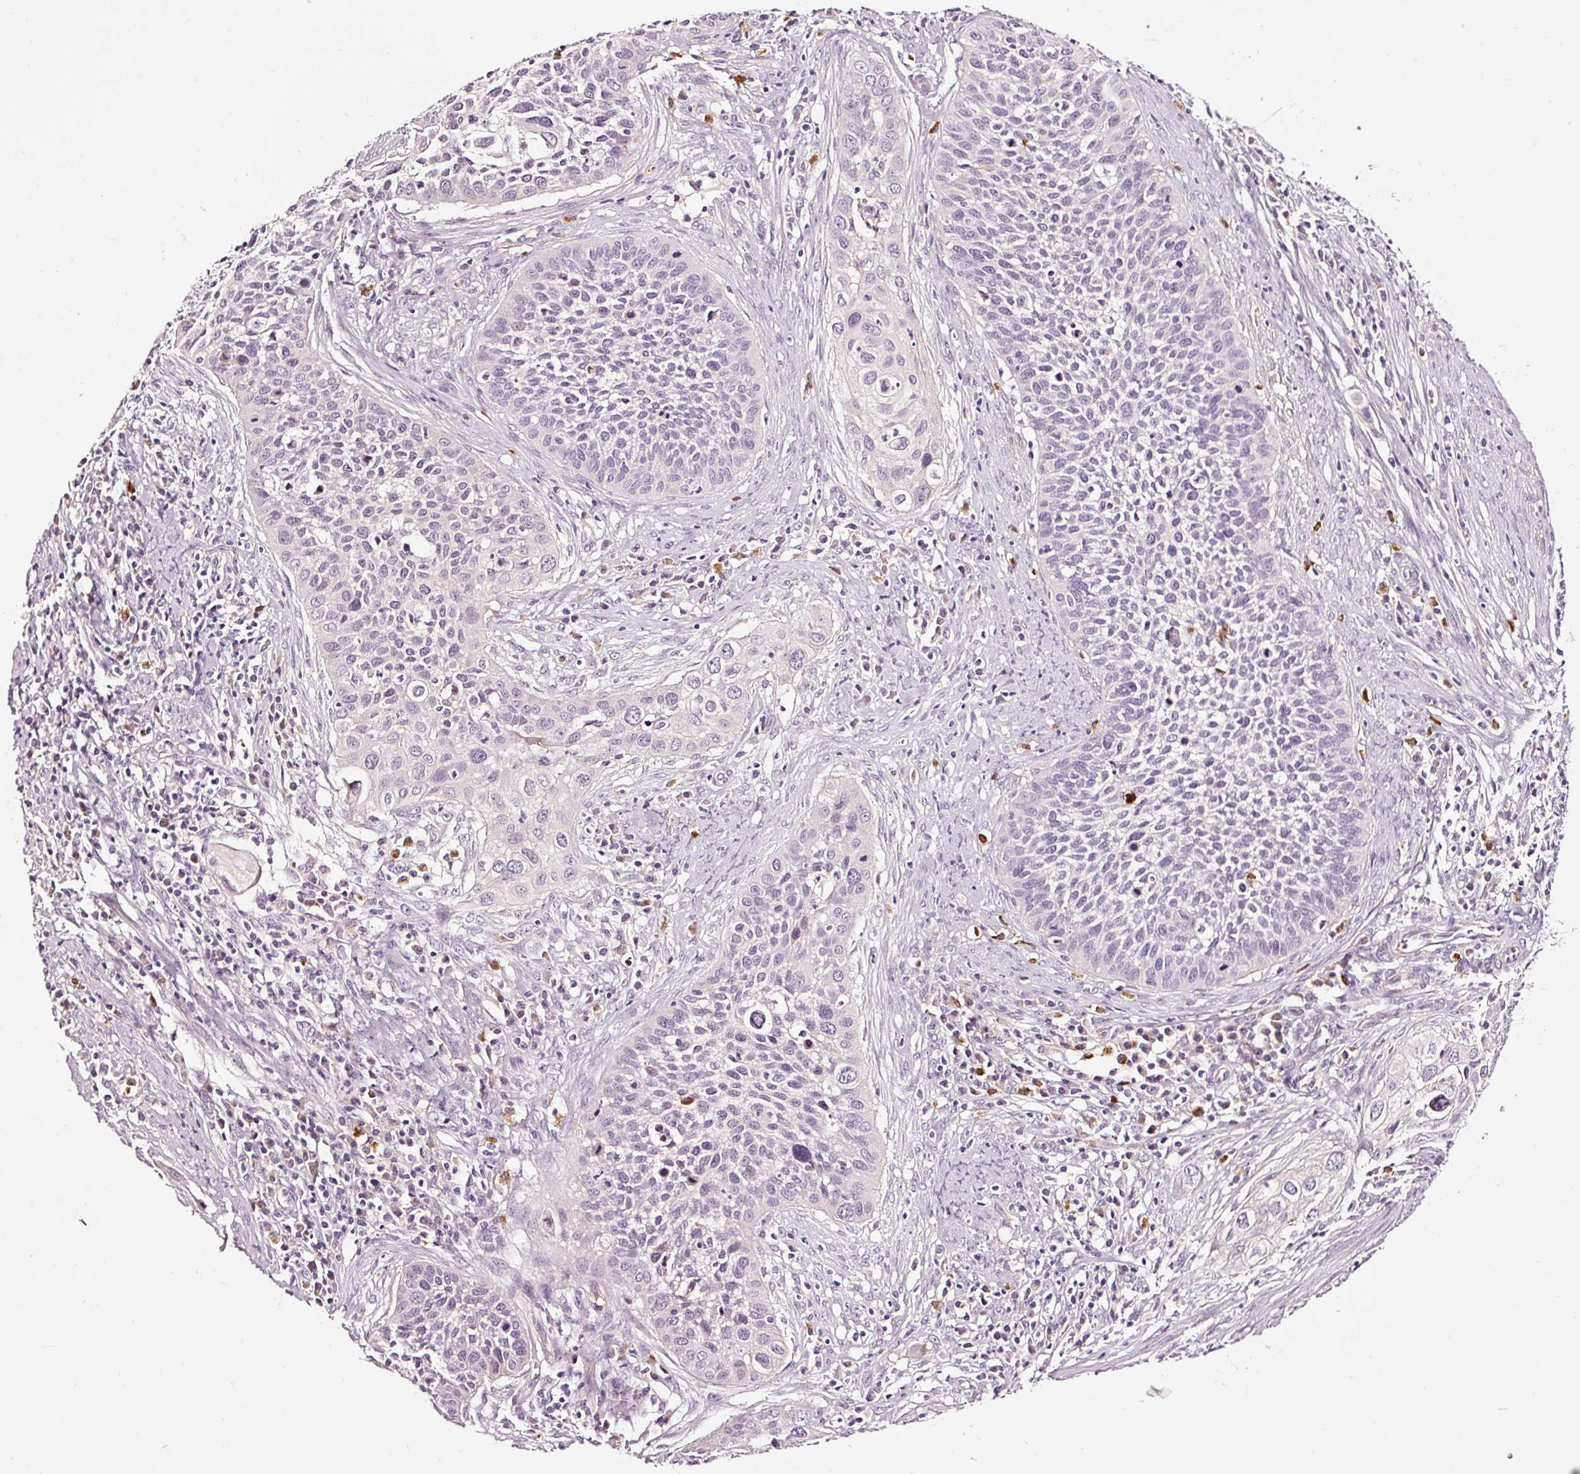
{"staining": {"intensity": "negative", "quantity": "none", "location": "none"}, "tissue": "cervical cancer", "cell_type": "Tumor cells", "image_type": "cancer", "snomed": [{"axis": "morphology", "description": "Squamous cell carcinoma, NOS"}, {"axis": "topography", "description": "Cervix"}], "caption": "An immunohistochemistry photomicrograph of cervical squamous cell carcinoma is shown. There is no staining in tumor cells of cervical squamous cell carcinoma. (DAB (3,3'-diaminobenzidine) IHC visualized using brightfield microscopy, high magnification).", "gene": "UTP14A", "patient": {"sex": "female", "age": 34}}